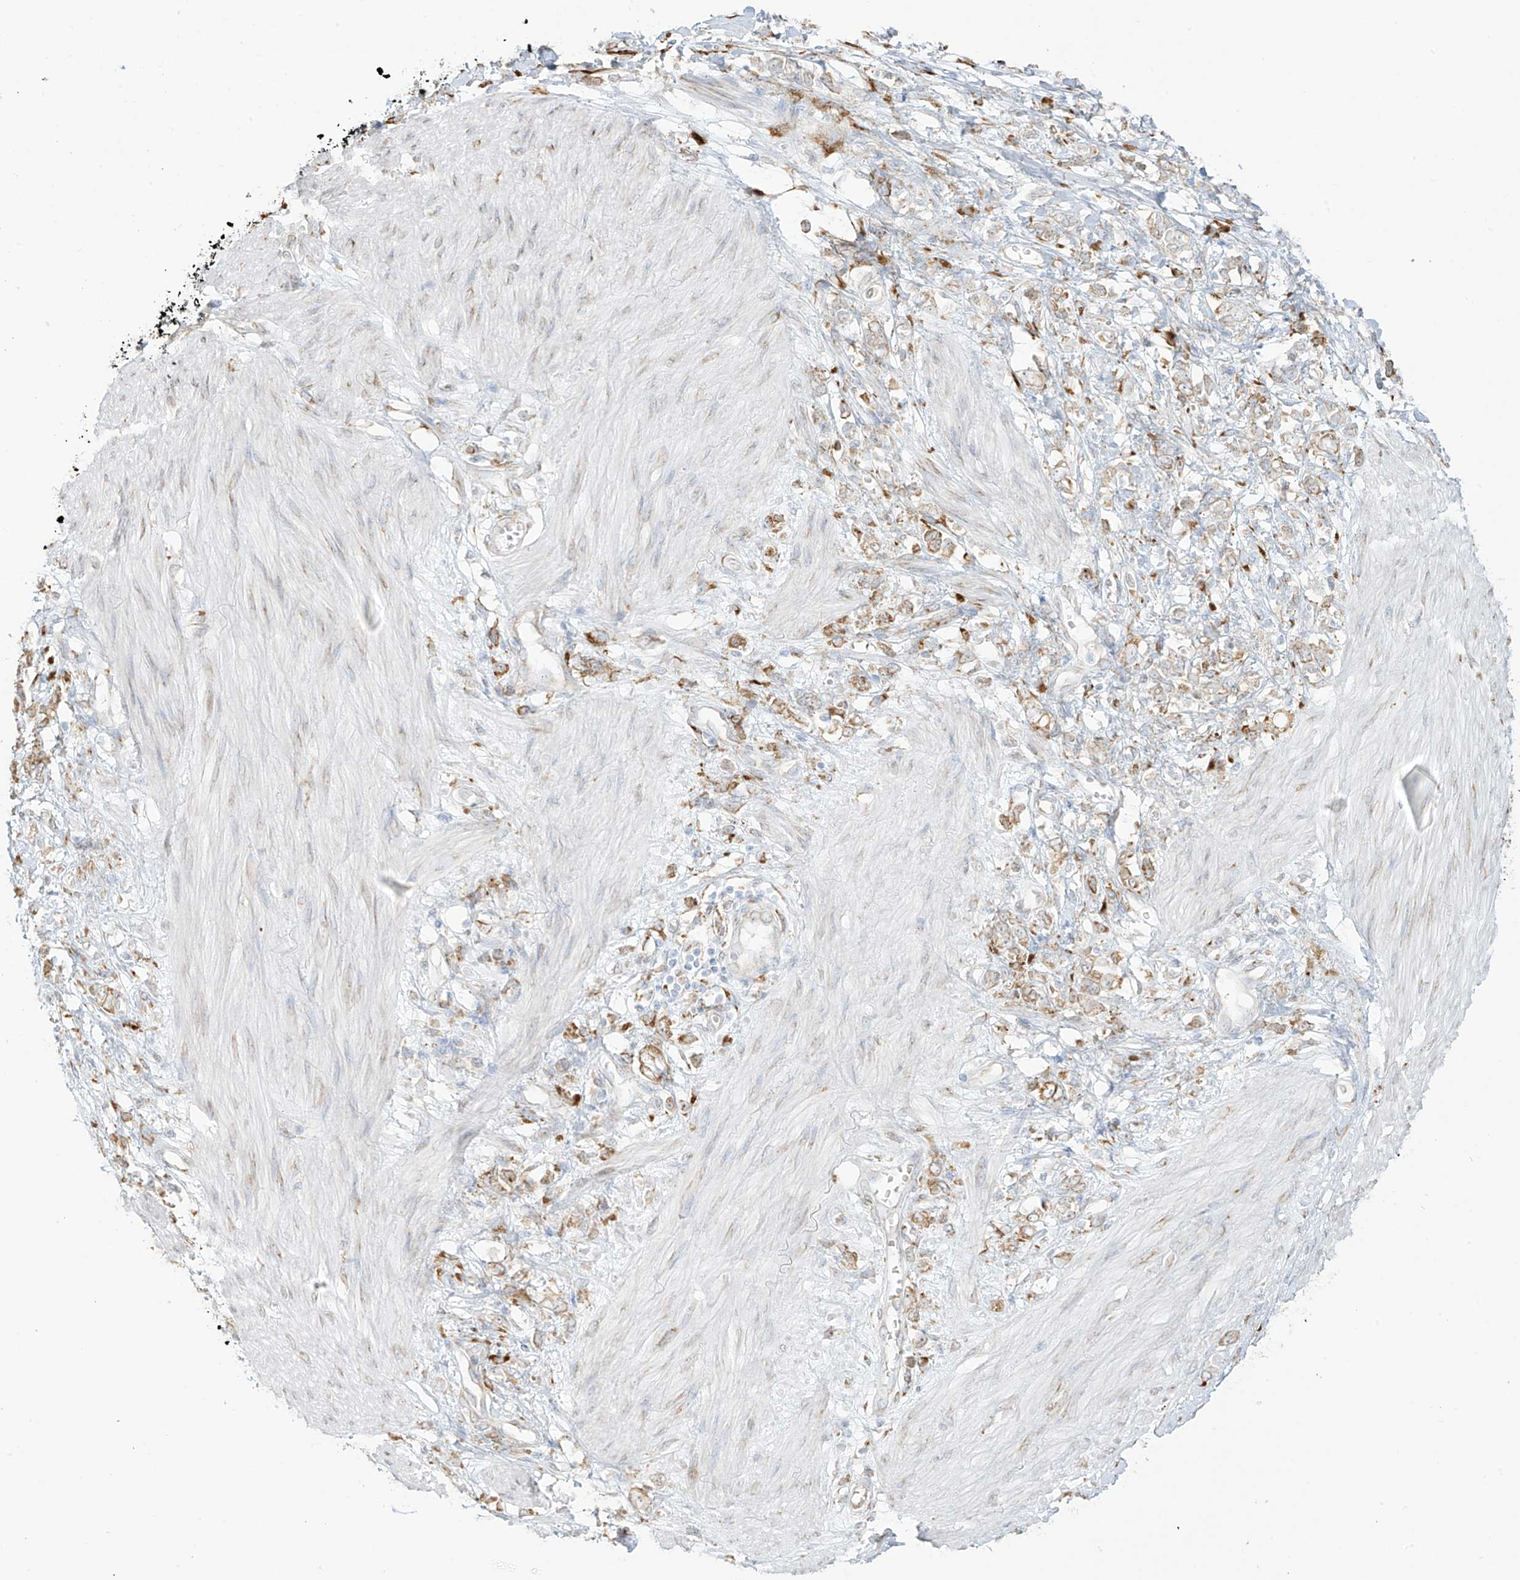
{"staining": {"intensity": "moderate", "quantity": "25%-75%", "location": "cytoplasmic/membranous"}, "tissue": "stomach cancer", "cell_type": "Tumor cells", "image_type": "cancer", "snomed": [{"axis": "morphology", "description": "Adenocarcinoma, NOS"}, {"axis": "topography", "description": "Stomach"}], "caption": "Immunohistochemical staining of human stomach cancer reveals medium levels of moderate cytoplasmic/membranous protein positivity in about 25%-75% of tumor cells. (IHC, brightfield microscopy, high magnification).", "gene": "LRRC59", "patient": {"sex": "female", "age": 76}}